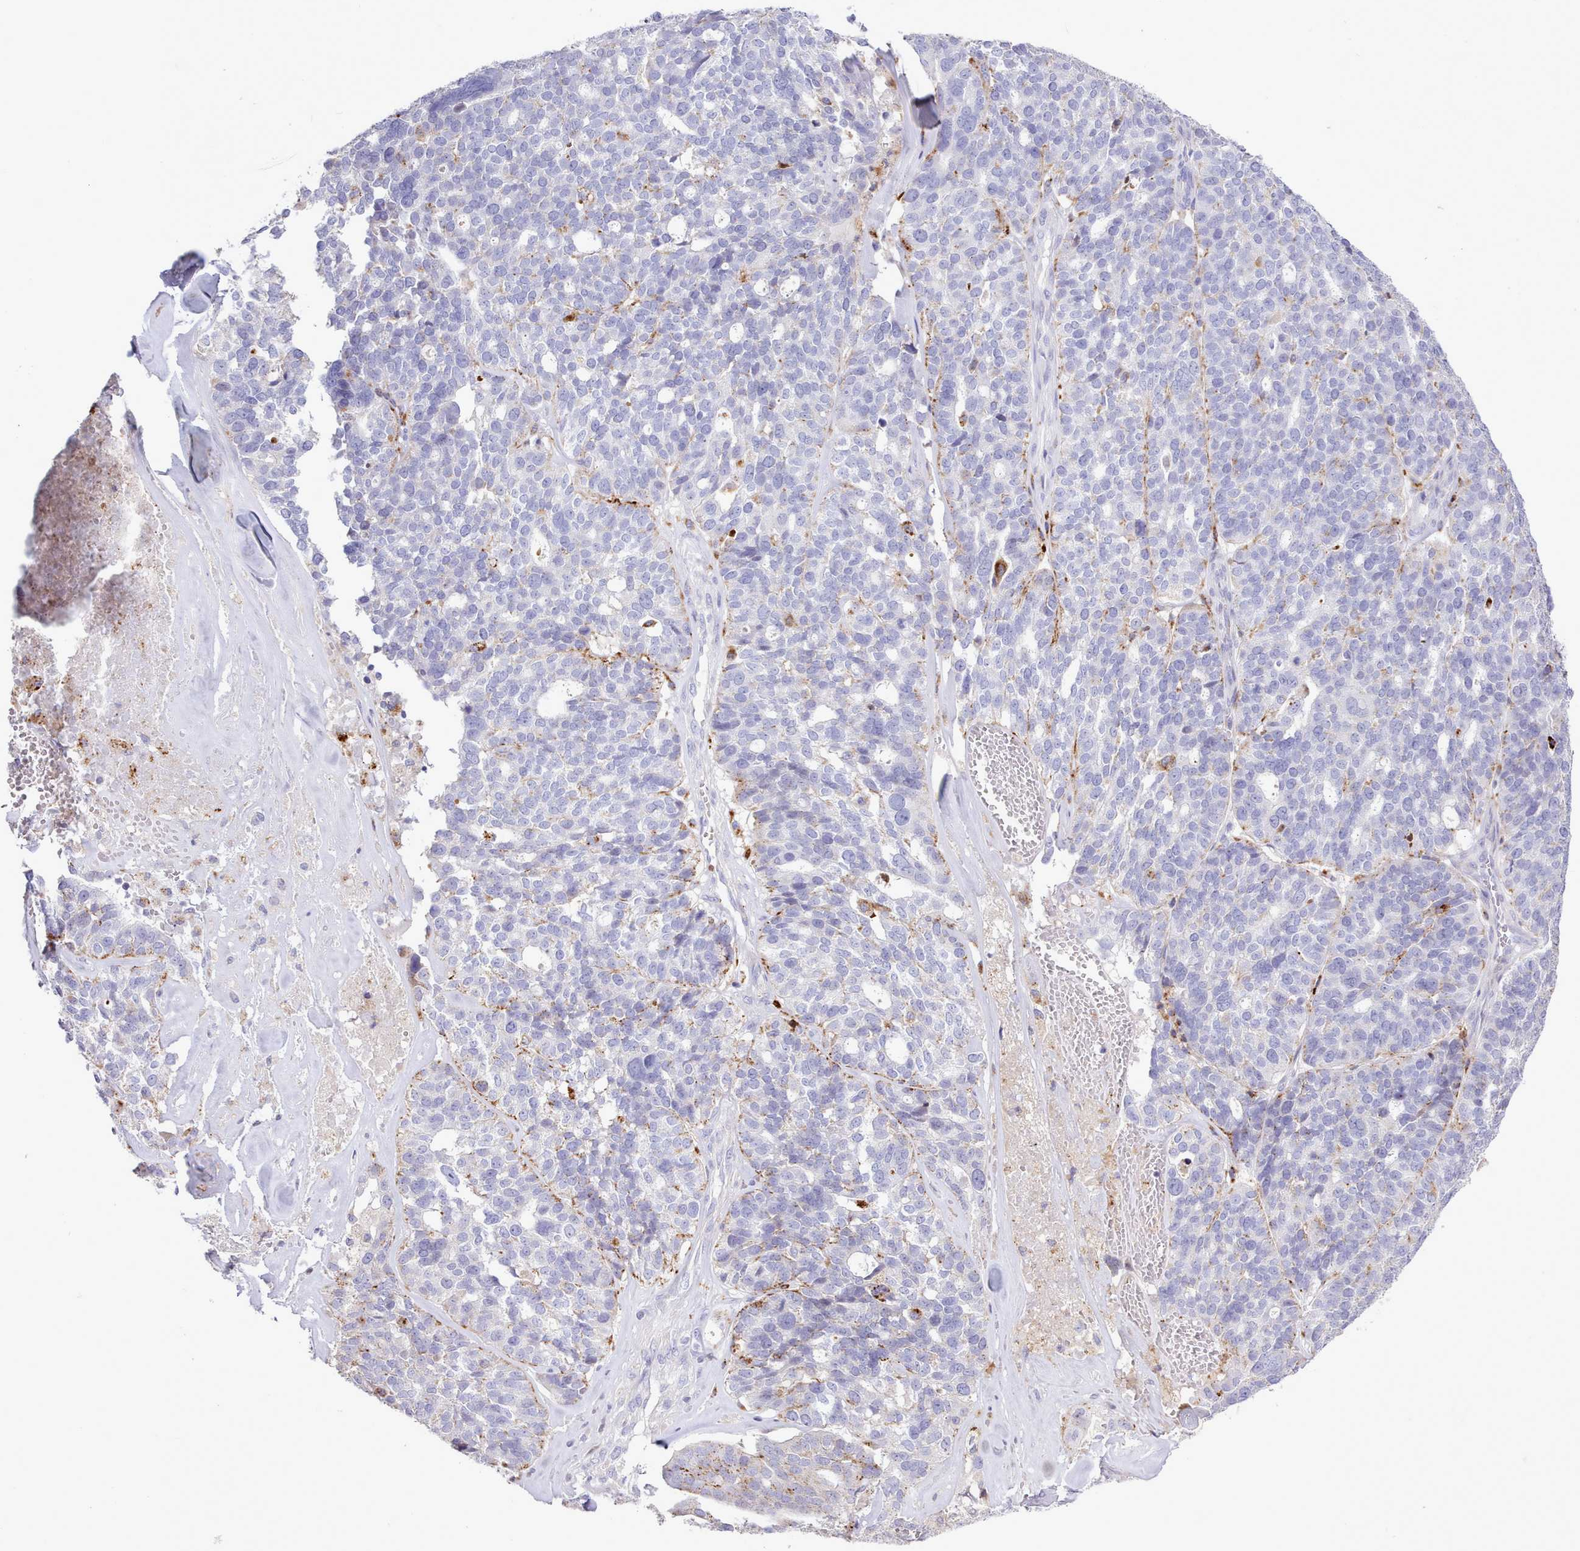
{"staining": {"intensity": "moderate", "quantity": "<25%", "location": "cytoplasmic/membranous"}, "tissue": "ovarian cancer", "cell_type": "Tumor cells", "image_type": "cancer", "snomed": [{"axis": "morphology", "description": "Cystadenocarcinoma, serous, NOS"}, {"axis": "topography", "description": "Ovary"}], "caption": "Immunohistochemistry (DAB (3,3'-diaminobenzidine)) staining of ovarian cancer (serous cystadenocarcinoma) demonstrates moderate cytoplasmic/membranous protein expression in approximately <25% of tumor cells.", "gene": "SRD5A1", "patient": {"sex": "female", "age": 59}}